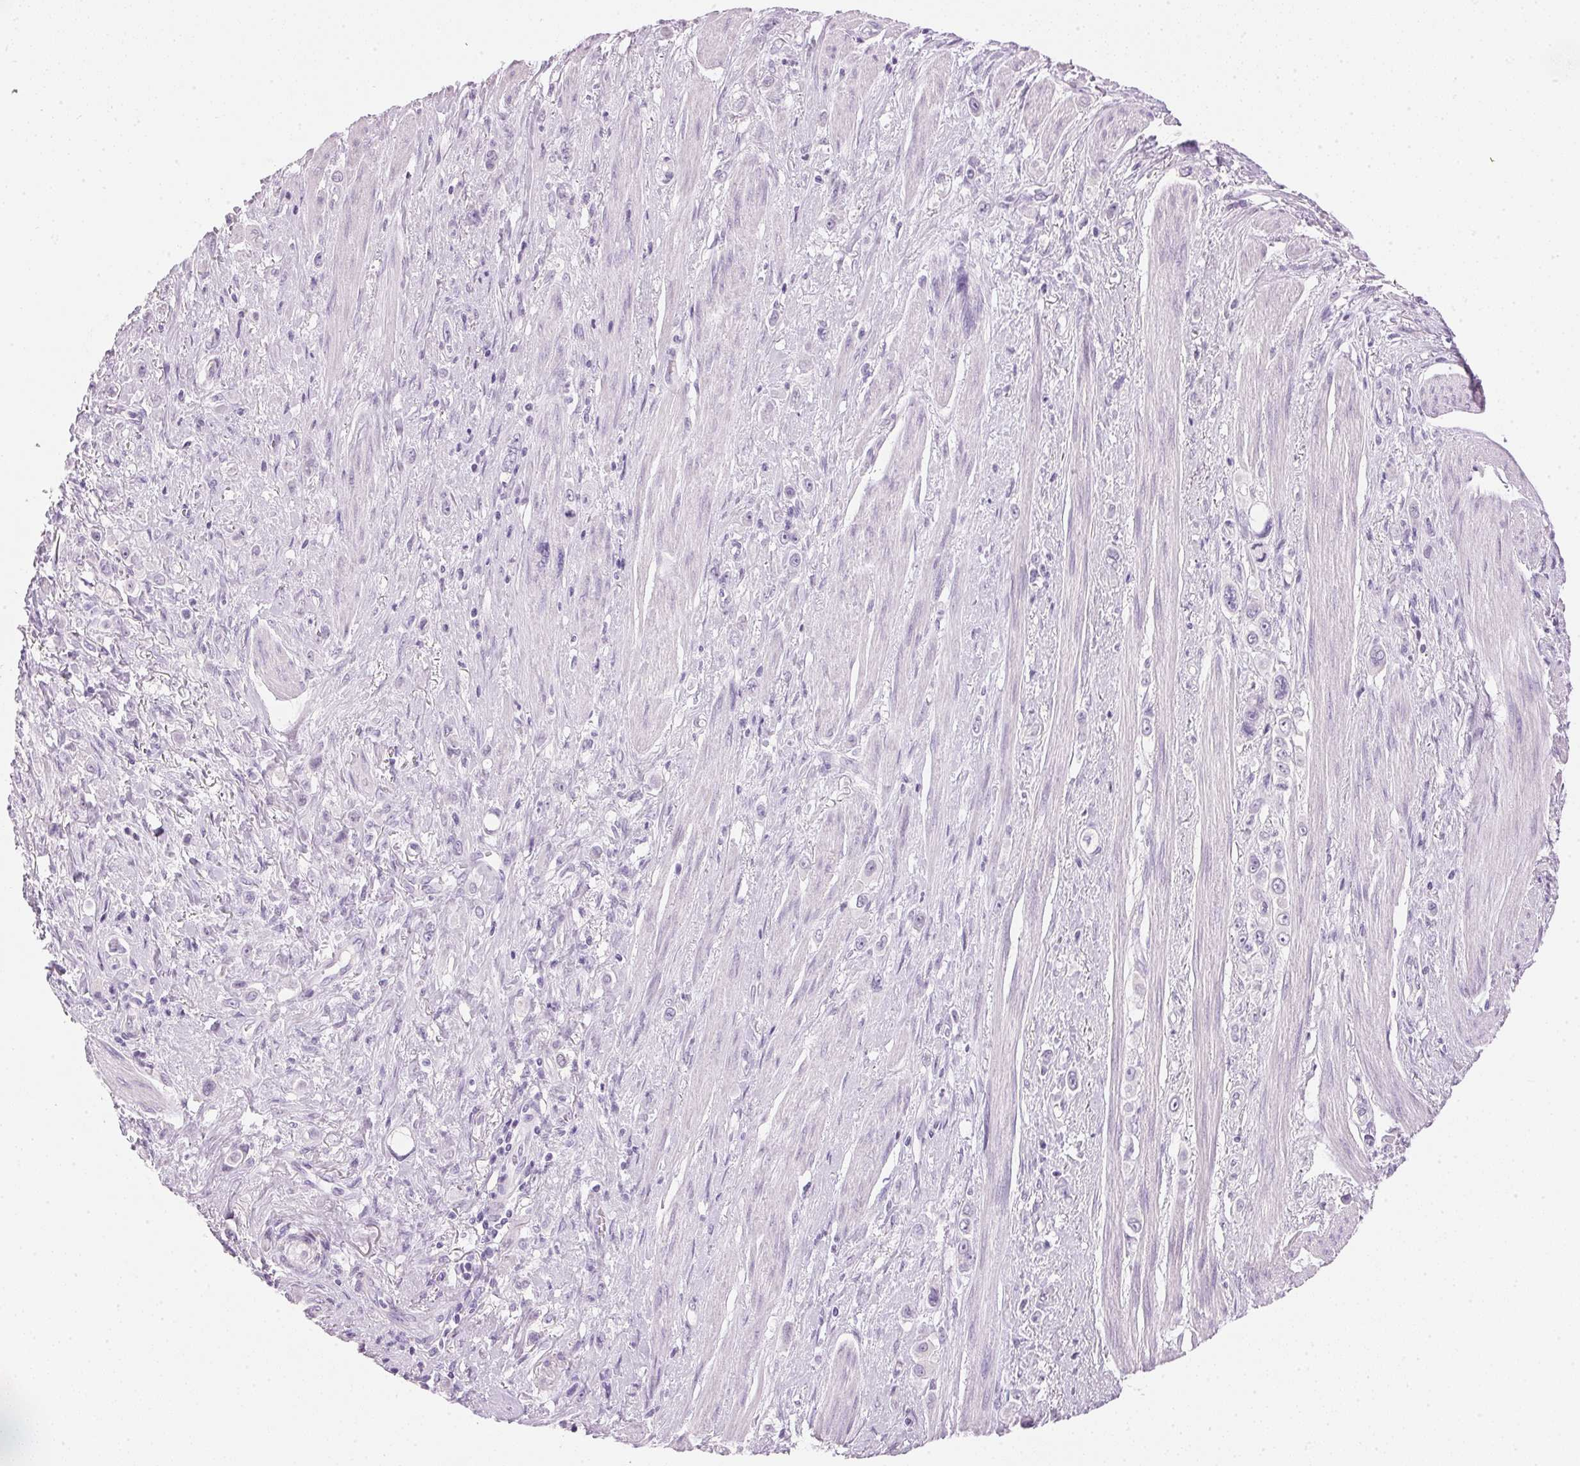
{"staining": {"intensity": "negative", "quantity": "none", "location": "none"}, "tissue": "stomach cancer", "cell_type": "Tumor cells", "image_type": "cancer", "snomed": [{"axis": "morphology", "description": "Adenocarcinoma, NOS"}, {"axis": "topography", "description": "Stomach, upper"}], "caption": "This histopathology image is of adenocarcinoma (stomach) stained with IHC to label a protein in brown with the nuclei are counter-stained blue. There is no staining in tumor cells. The staining is performed using DAB brown chromogen with nuclei counter-stained in using hematoxylin.", "gene": "IGFBP1", "patient": {"sex": "male", "age": 75}}